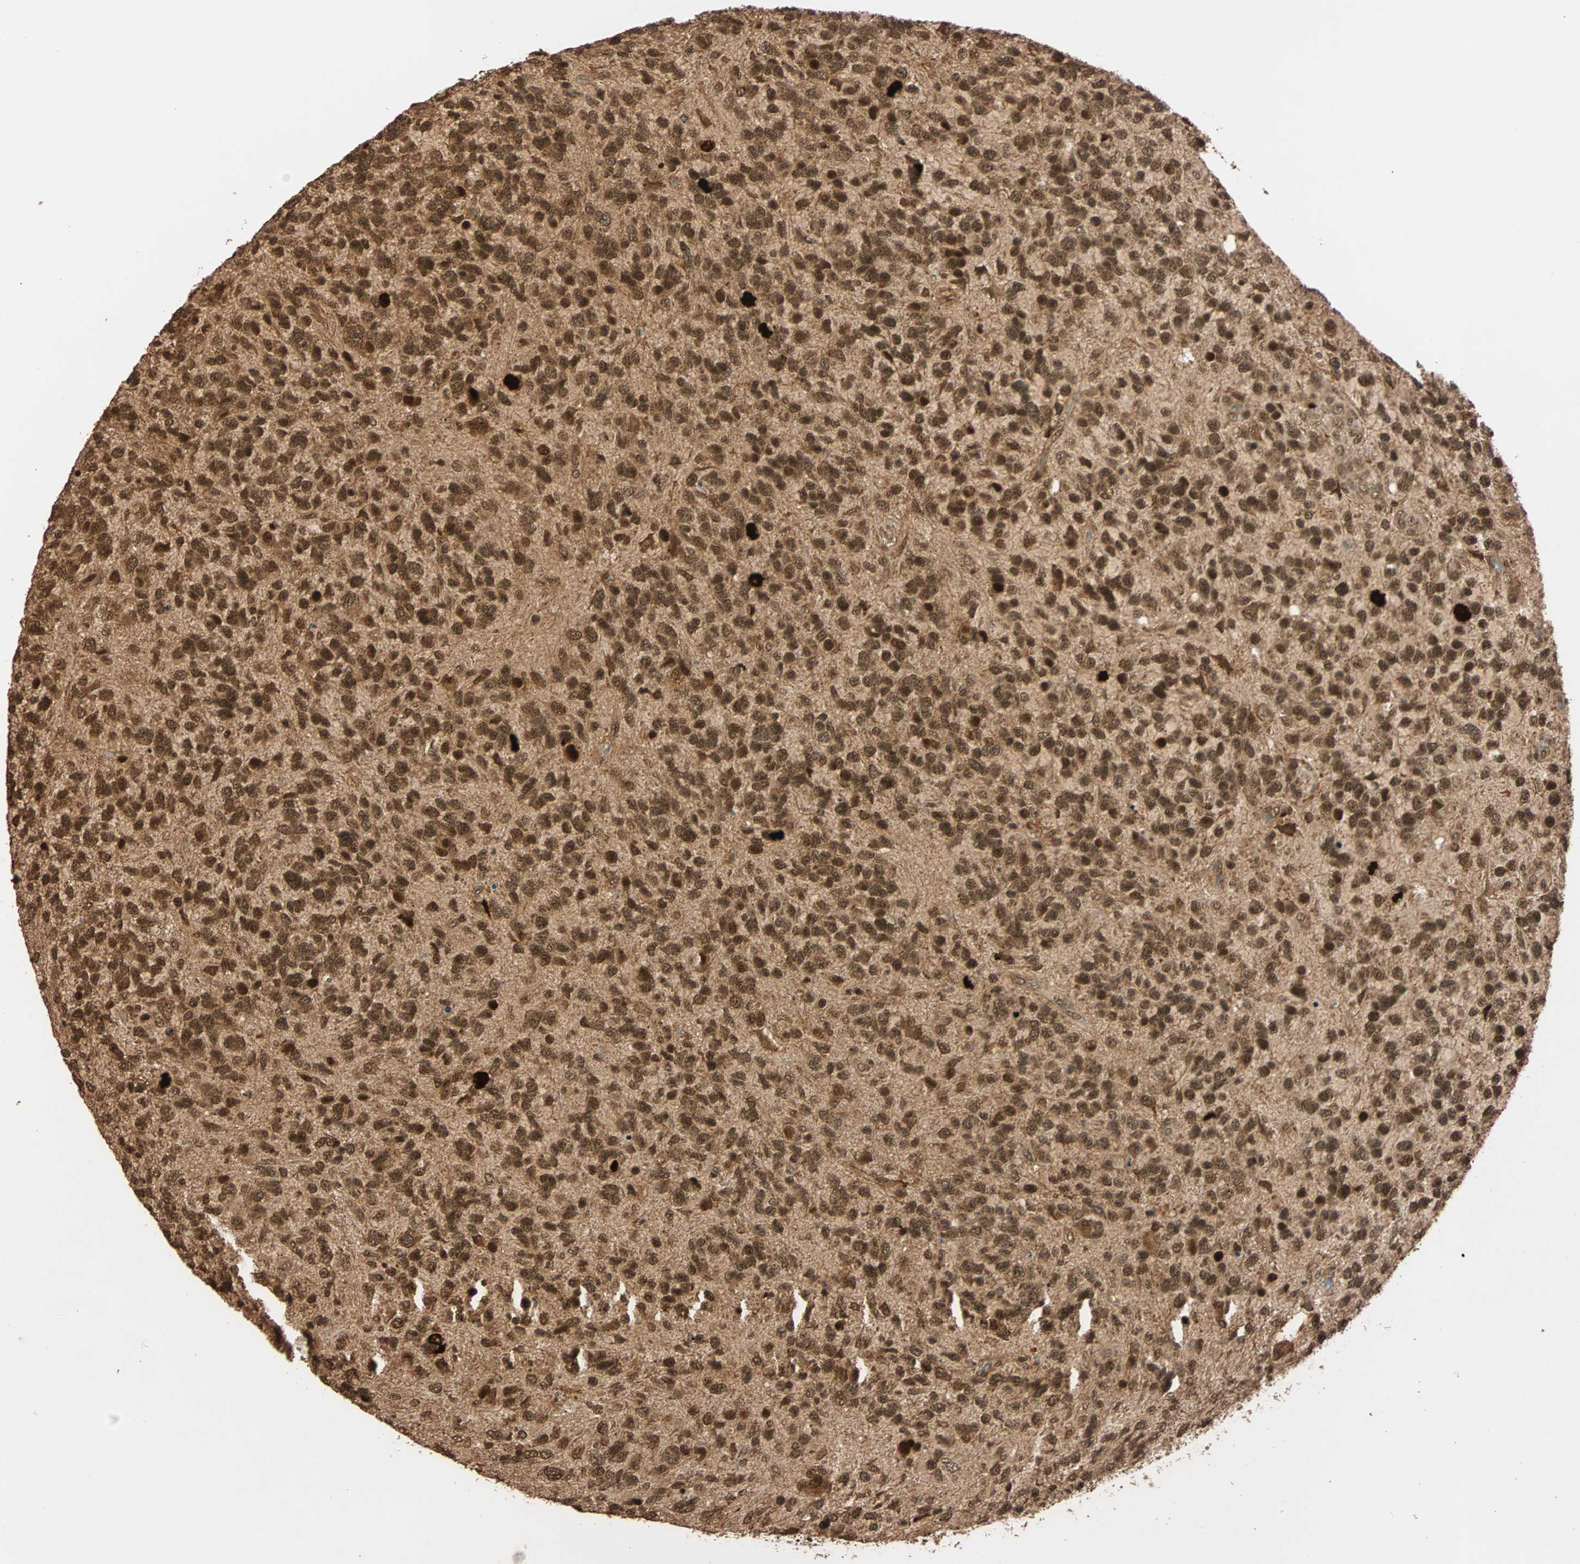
{"staining": {"intensity": "strong", "quantity": ">75%", "location": "nuclear"}, "tissue": "glioma", "cell_type": "Tumor cells", "image_type": "cancer", "snomed": [{"axis": "morphology", "description": "Glioma, malignant, High grade"}, {"axis": "topography", "description": "Brain"}], "caption": "An immunohistochemistry (IHC) image of neoplastic tissue is shown. Protein staining in brown shows strong nuclear positivity in malignant glioma (high-grade) within tumor cells.", "gene": "ALKBH5", "patient": {"sex": "female", "age": 58}}